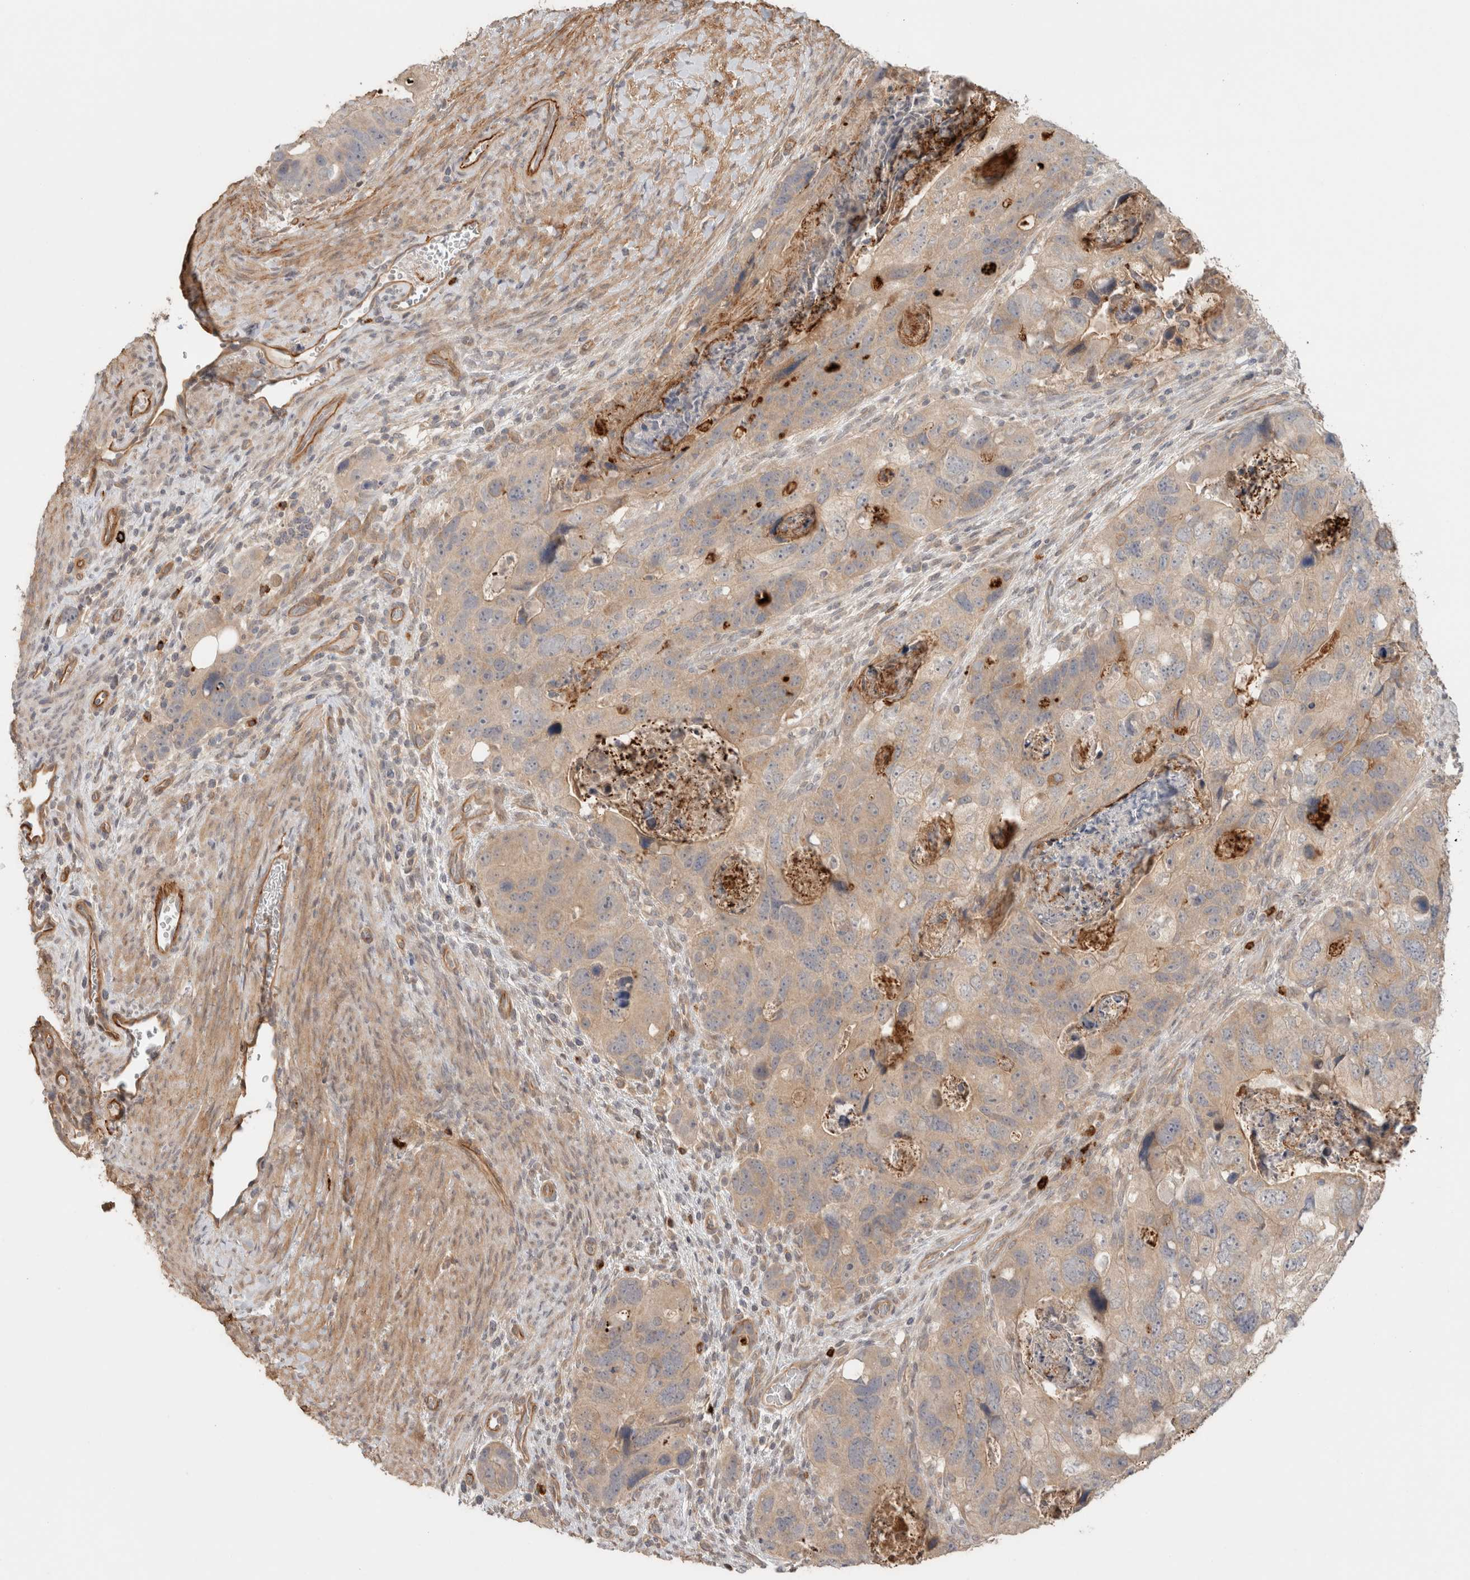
{"staining": {"intensity": "weak", "quantity": ">75%", "location": "cytoplasmic/membranous"}, "tissue": "colorectal cancer", "cell_type": "Tumor cells", "image_type": "cancer", "snomed": [{"axis": "morphology", "description": "Adenocarcinoma, NOS"}, {"axis": "topography", "description": "Rectum"}], "caption": "This photomicrograph displays colorectal cancer (adenocarcinoma) stained with IHC to label a protein in brown. The cytoplasmic/membranous of tumor cells show weak positivity for the protein. Nuclei are counter-stained blue.", "gene": "HSPG2", "patient": {"sex": "male", "age": 59}}